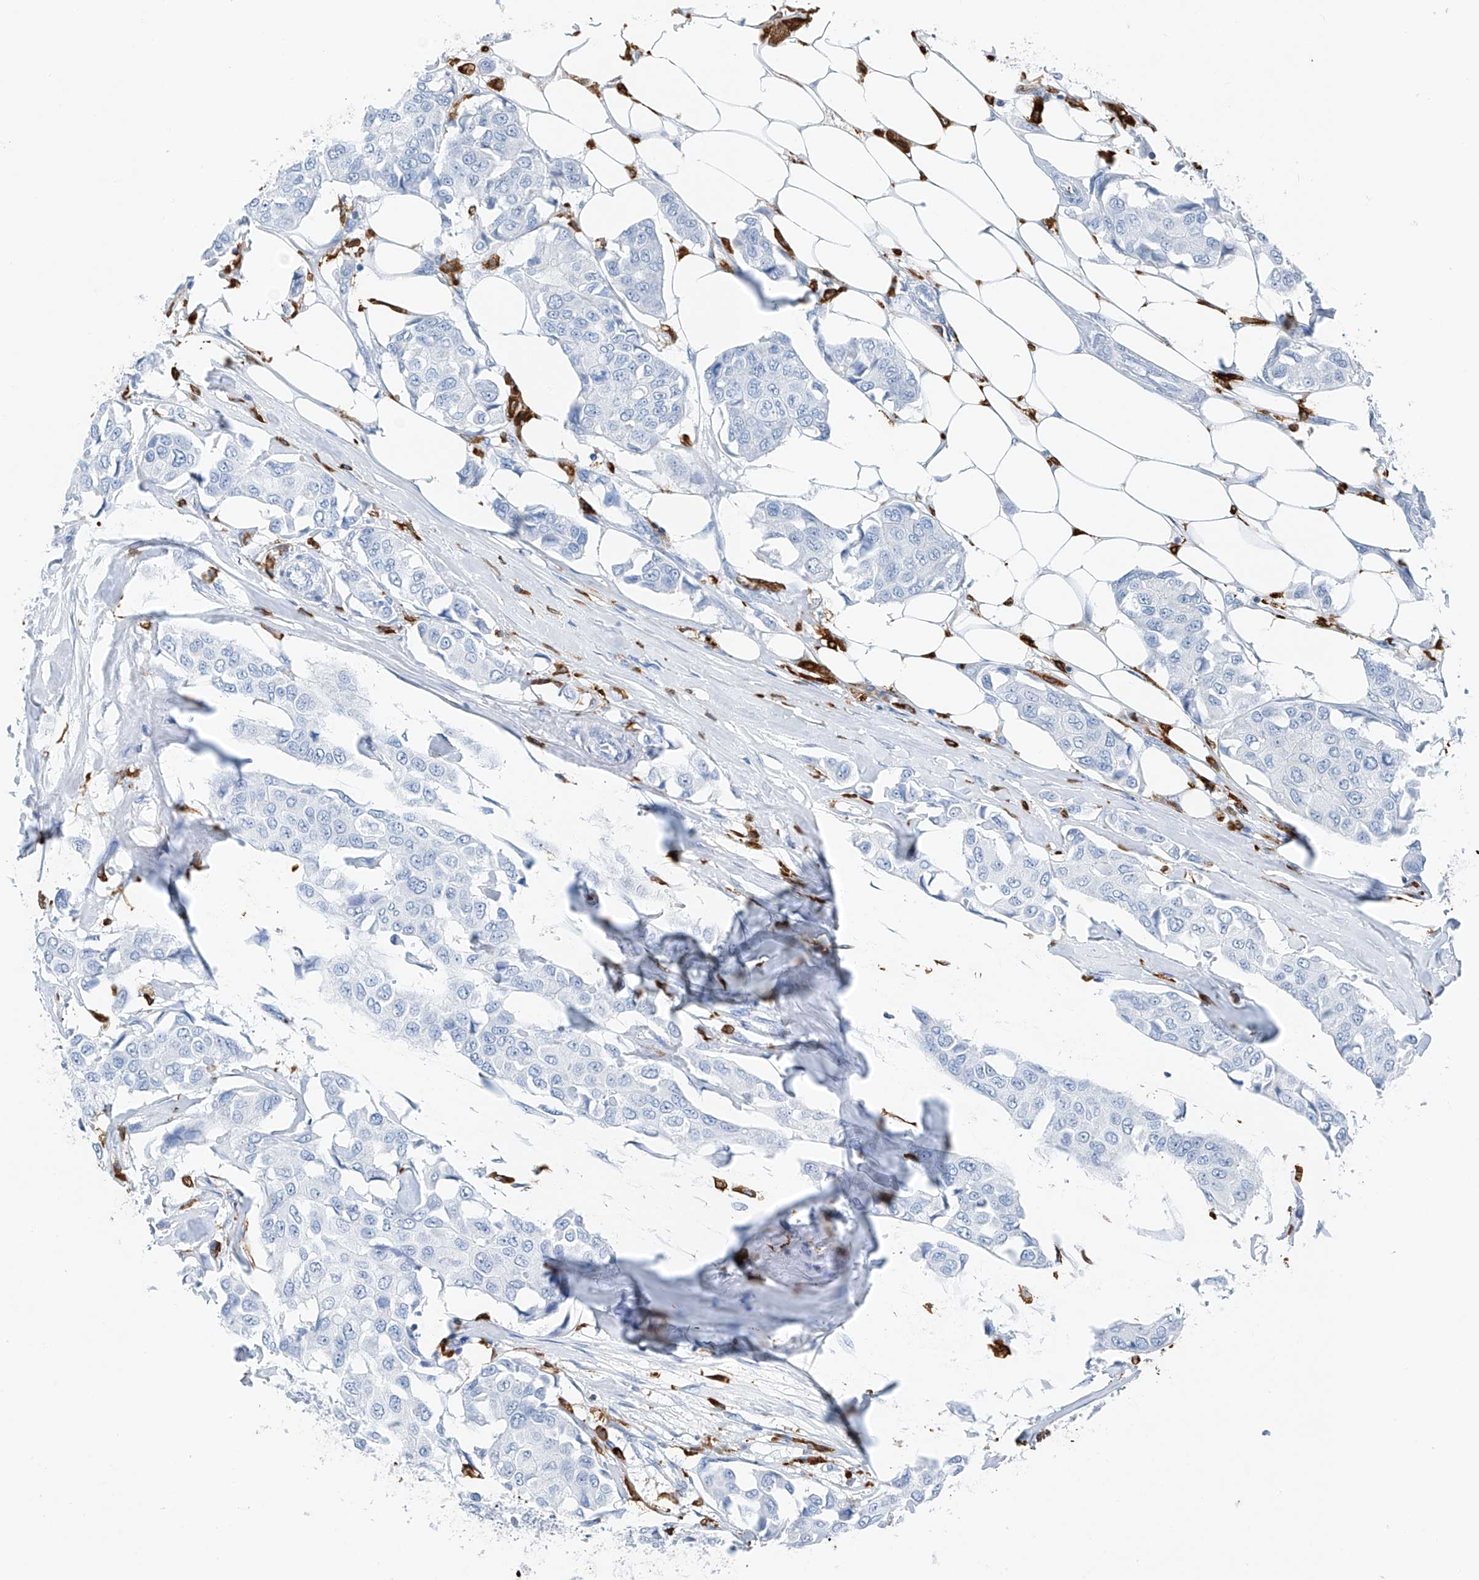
{"staining": {"intensity": "negative", "quantity": "none", "location": "none"}, "tissue": "breast cancer", "cell_type": "Tumor cells", "image_type": "cancer", "snomed": [{"axis": "morphology", "description": "Duct carcinoma"}, {"axis": "topography", "description": "Breast"}], "caption": "DAB (3,3'-diaminobenzidine) immunohistochemical staining of invasive ductal carcinoma (breast) reveals no significant staining in tumor cells. (DAB immunohistochemistry (IHC), high magnification).", "gene": "TBXAS1", "patient": {"sex": "female", "age": 80}}